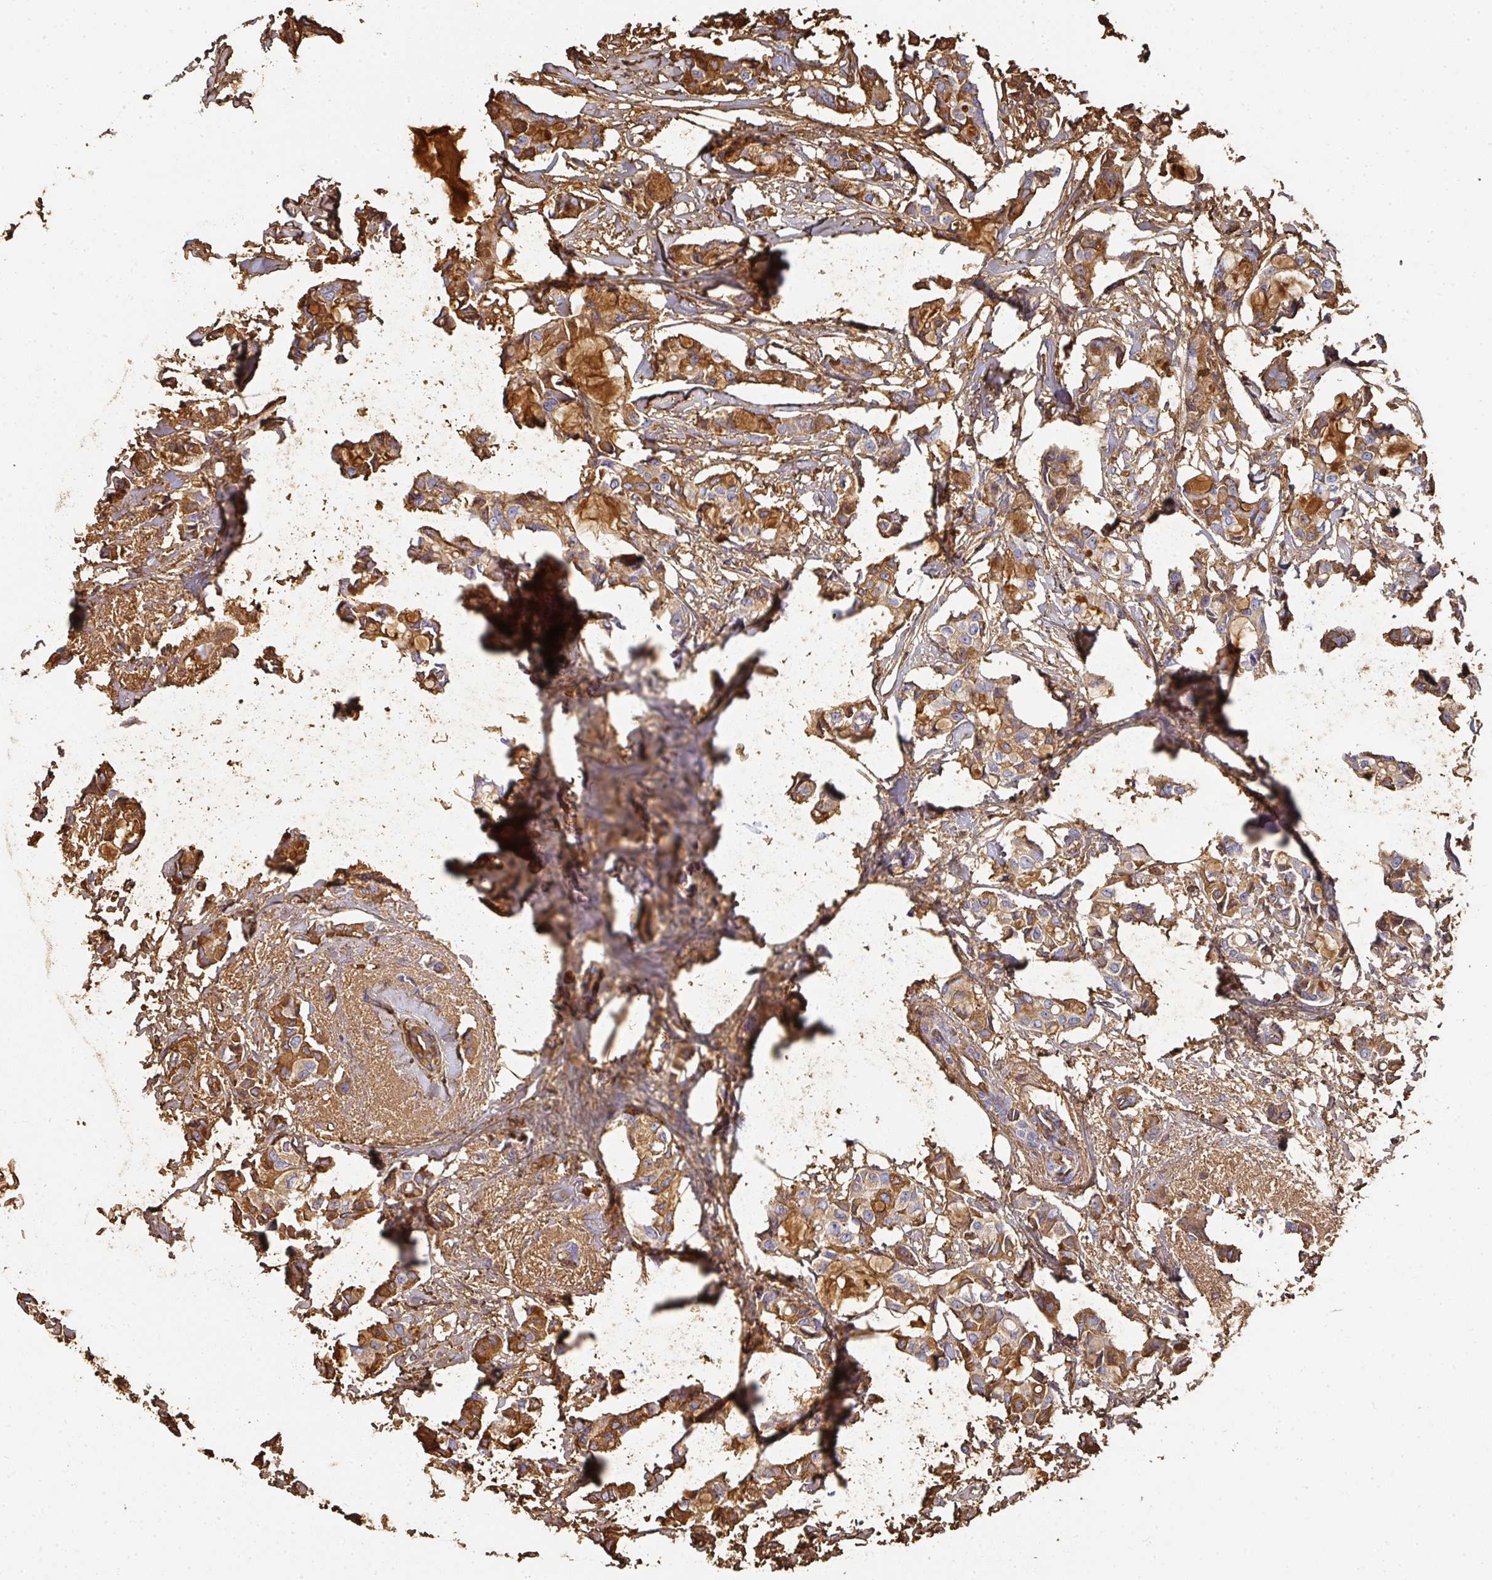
{"staining": {"intensity": "moderate", "quantity": ">75%", "location": "cytoplasmic/membranous"}, "tissue": "breast cancer", "cell_type": "Tumor cells", "image_type": "cancer", "snomed": [{"axis": "morphology", "description": "Duct carcinoma"}, {"axis": "topography", "description": "Breast"}], "caption": "Protein staining of breast invasive ductal carcinoma tissue shows moderate cytoplasmic/membranous expression in approximately >75% of tumor cells.", "gene": "ALB", "patient": {"sex": "female", "age": 73}}